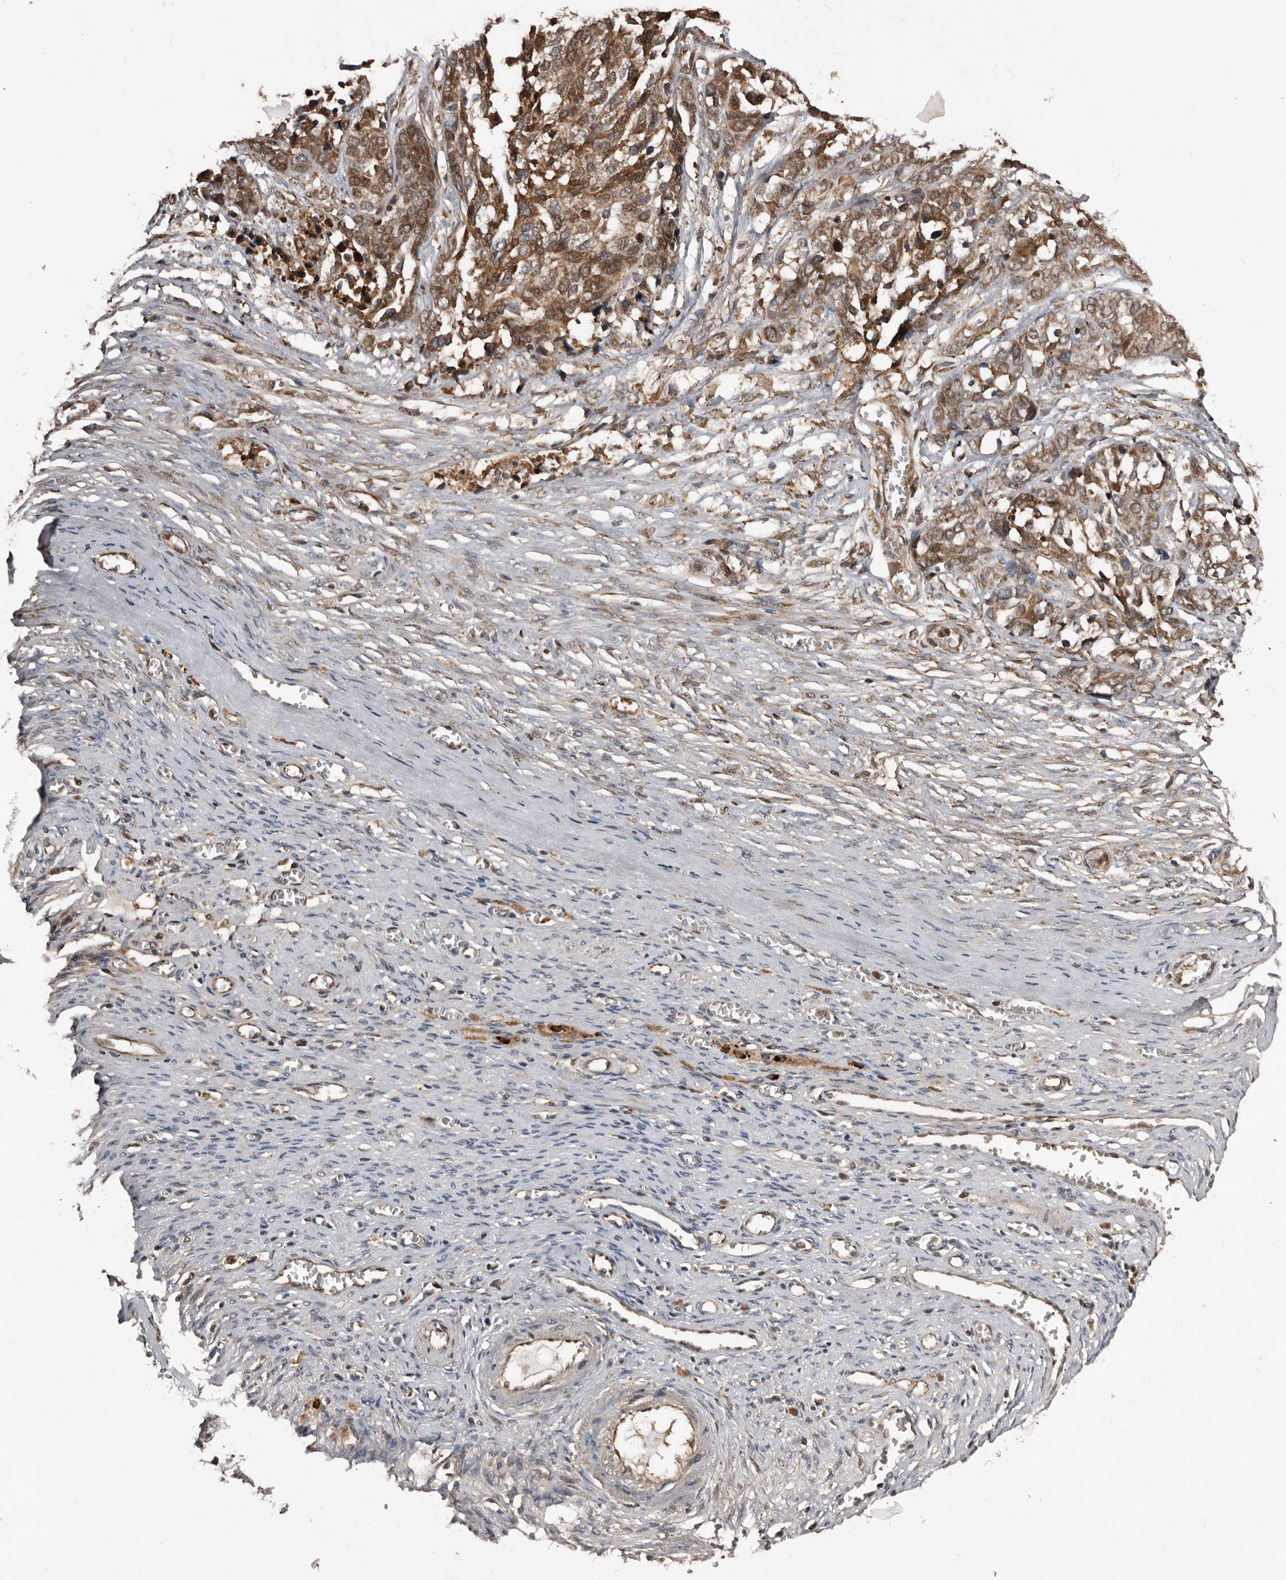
{"staining": {"intensity": "moderate", "quantity": ">75%", "location": "cytoplasmic/membranous,nuclear"}, "tissue": "ovarian cancer", "cell_type": "Tumor cells", "image_type": "cancer", "snomed": [{"axis": "morphology", "description": "Cystadenocarcinoma, serous, NOS"}, {"axis": "topography", "description": "Ovary"}], "caption": "Protein expression analysis of ovarian serous cystadenocarcinoma shows moderate cytoplasmic/membranous and nuclear positivity in approximately >75% of tumor cells.", "gene": "SERTAD4", "patient": {"sex": "female", "age": 44}}